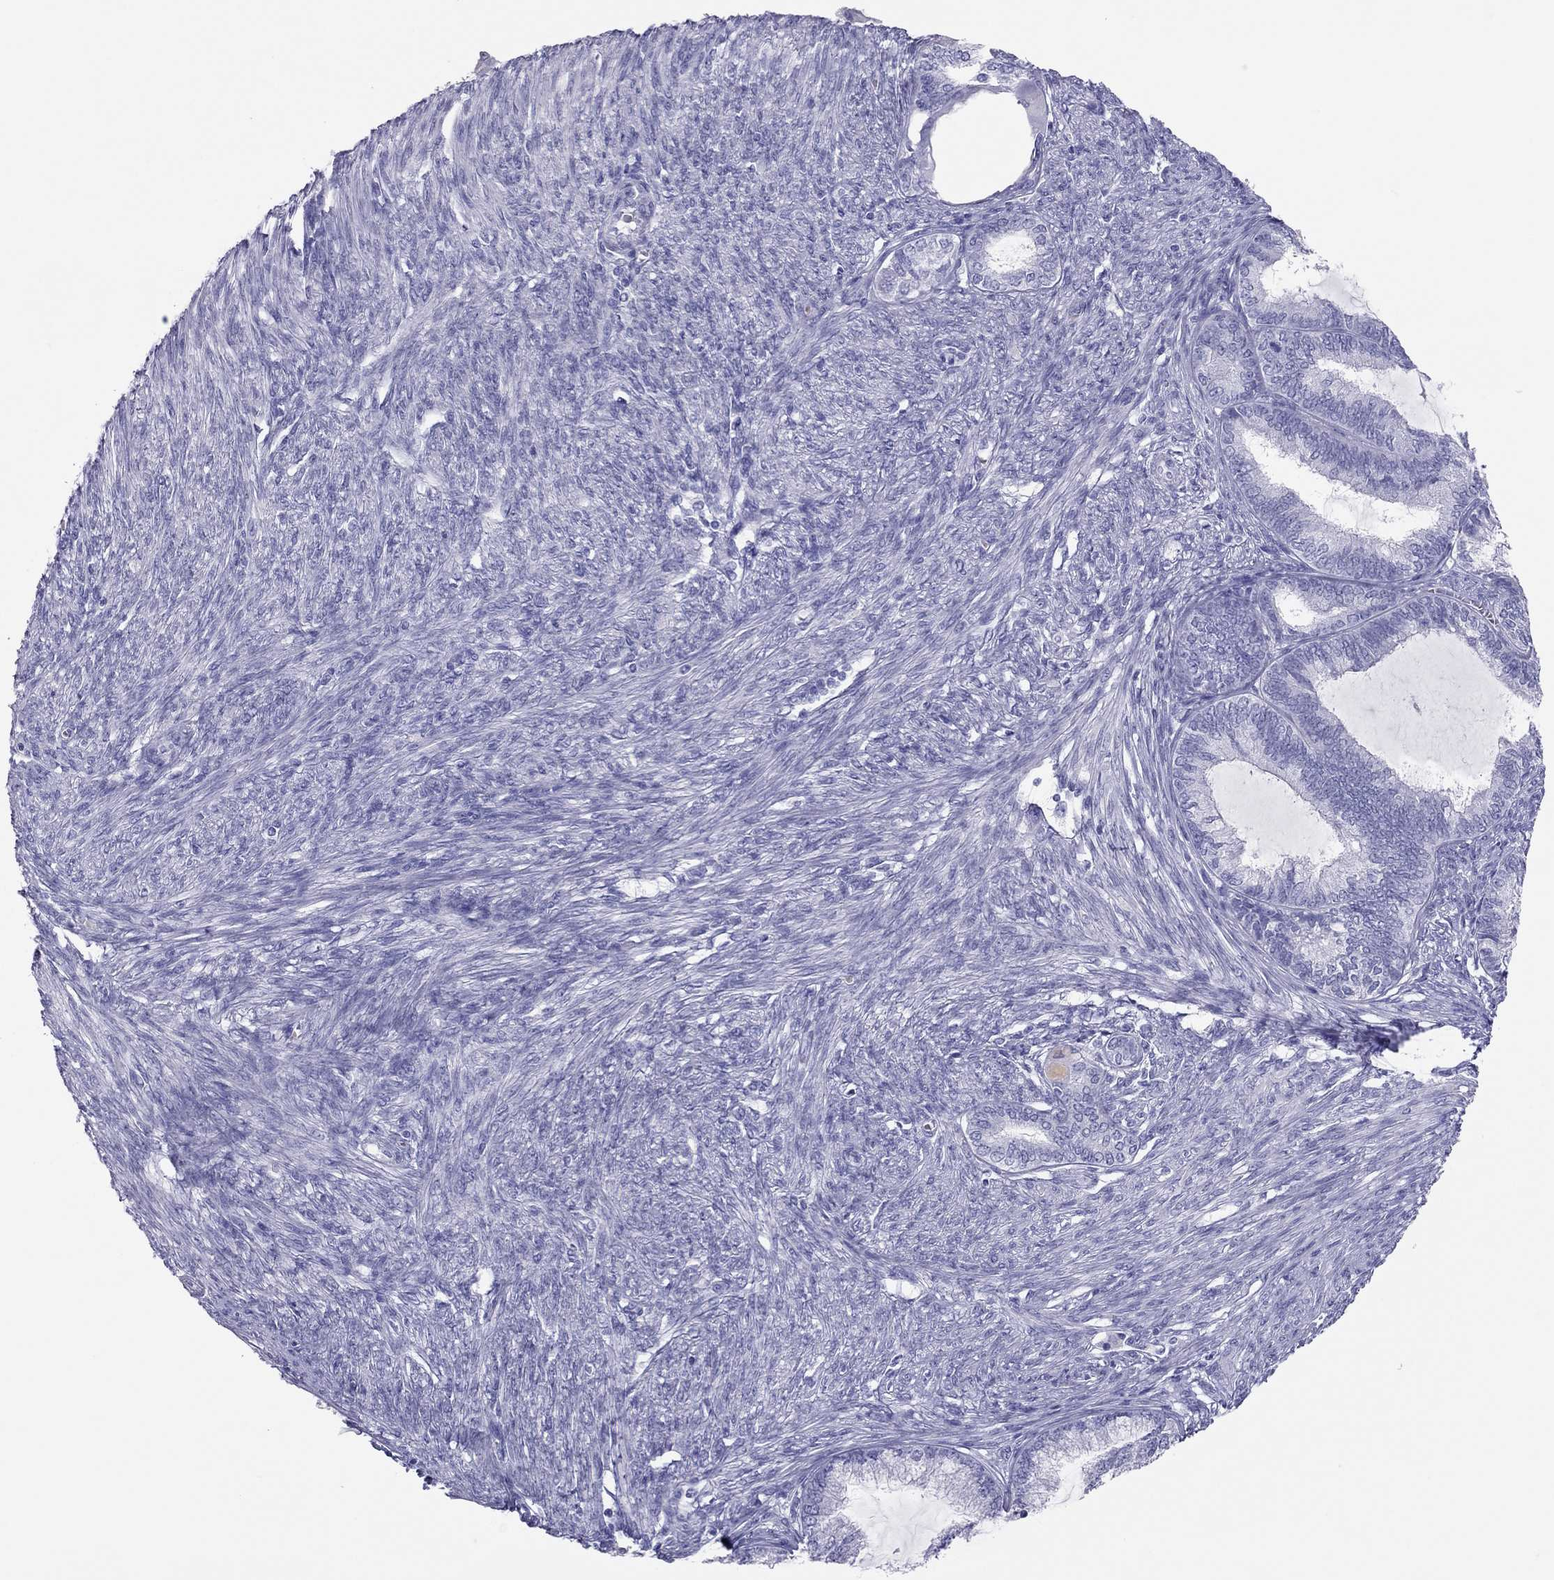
{"staining": {"intensity": "negative", "quantity": "none", "location": "none"}, "tissue": "endometrial cancer", "cell_type": "Tumor cells", "image_type": "cancer", "snomed": [{"axis": "morphology", "description": "Adenocarcinoma, NOS"}, {"axis": "topography", "description": "Endometrium"}], "caption": "Tumor cells show no significant protein staining in endometrial cancer.", "gene": "TSHB", "patient": {"sex": "female", "age": 86}}